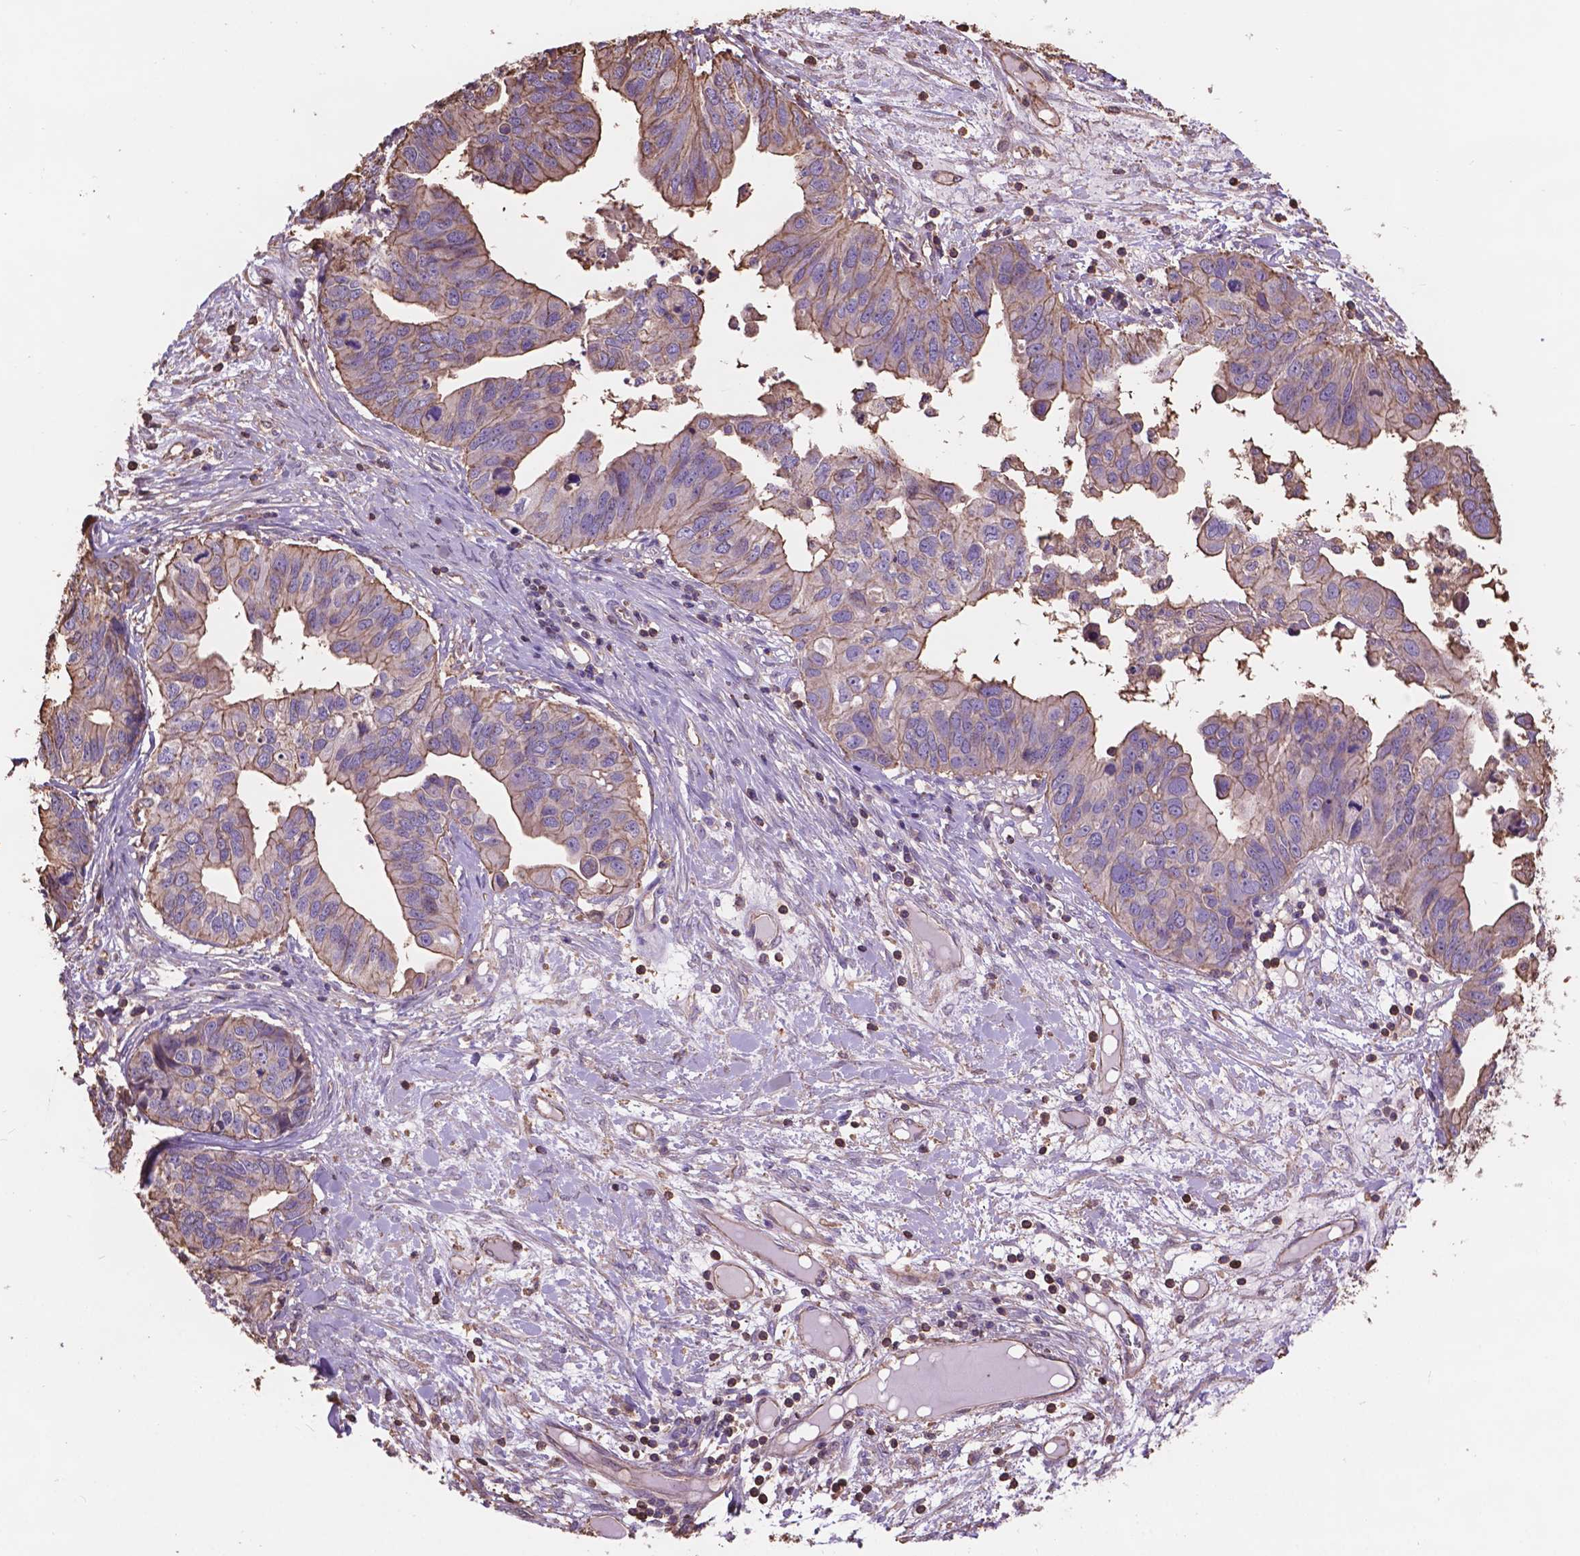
{"staining": {"intensity": "moderate", "quantity": ">75%", "location": "cytoplasmic/membranous"}, "tissue": "ovarian cancer", "cell_type": "Tumor cells", "image_type": "cancer", "snomed": [{"axis": "morphology", "description": "Cystadenocarcinoma, mucinous, NOS"}, {"axis": "topography", "description": "Ovary"}], "caption": "An IHC photomicrograph of neoplastic tissue is shown. Protein staining in brown labels moderate cytoplasmic/membranous positivity in ovarian mucinous cystadenocarcinoma within tumor cells.", "gene": "NIPA2", "patient": {"sex": "female", "age": 76}}